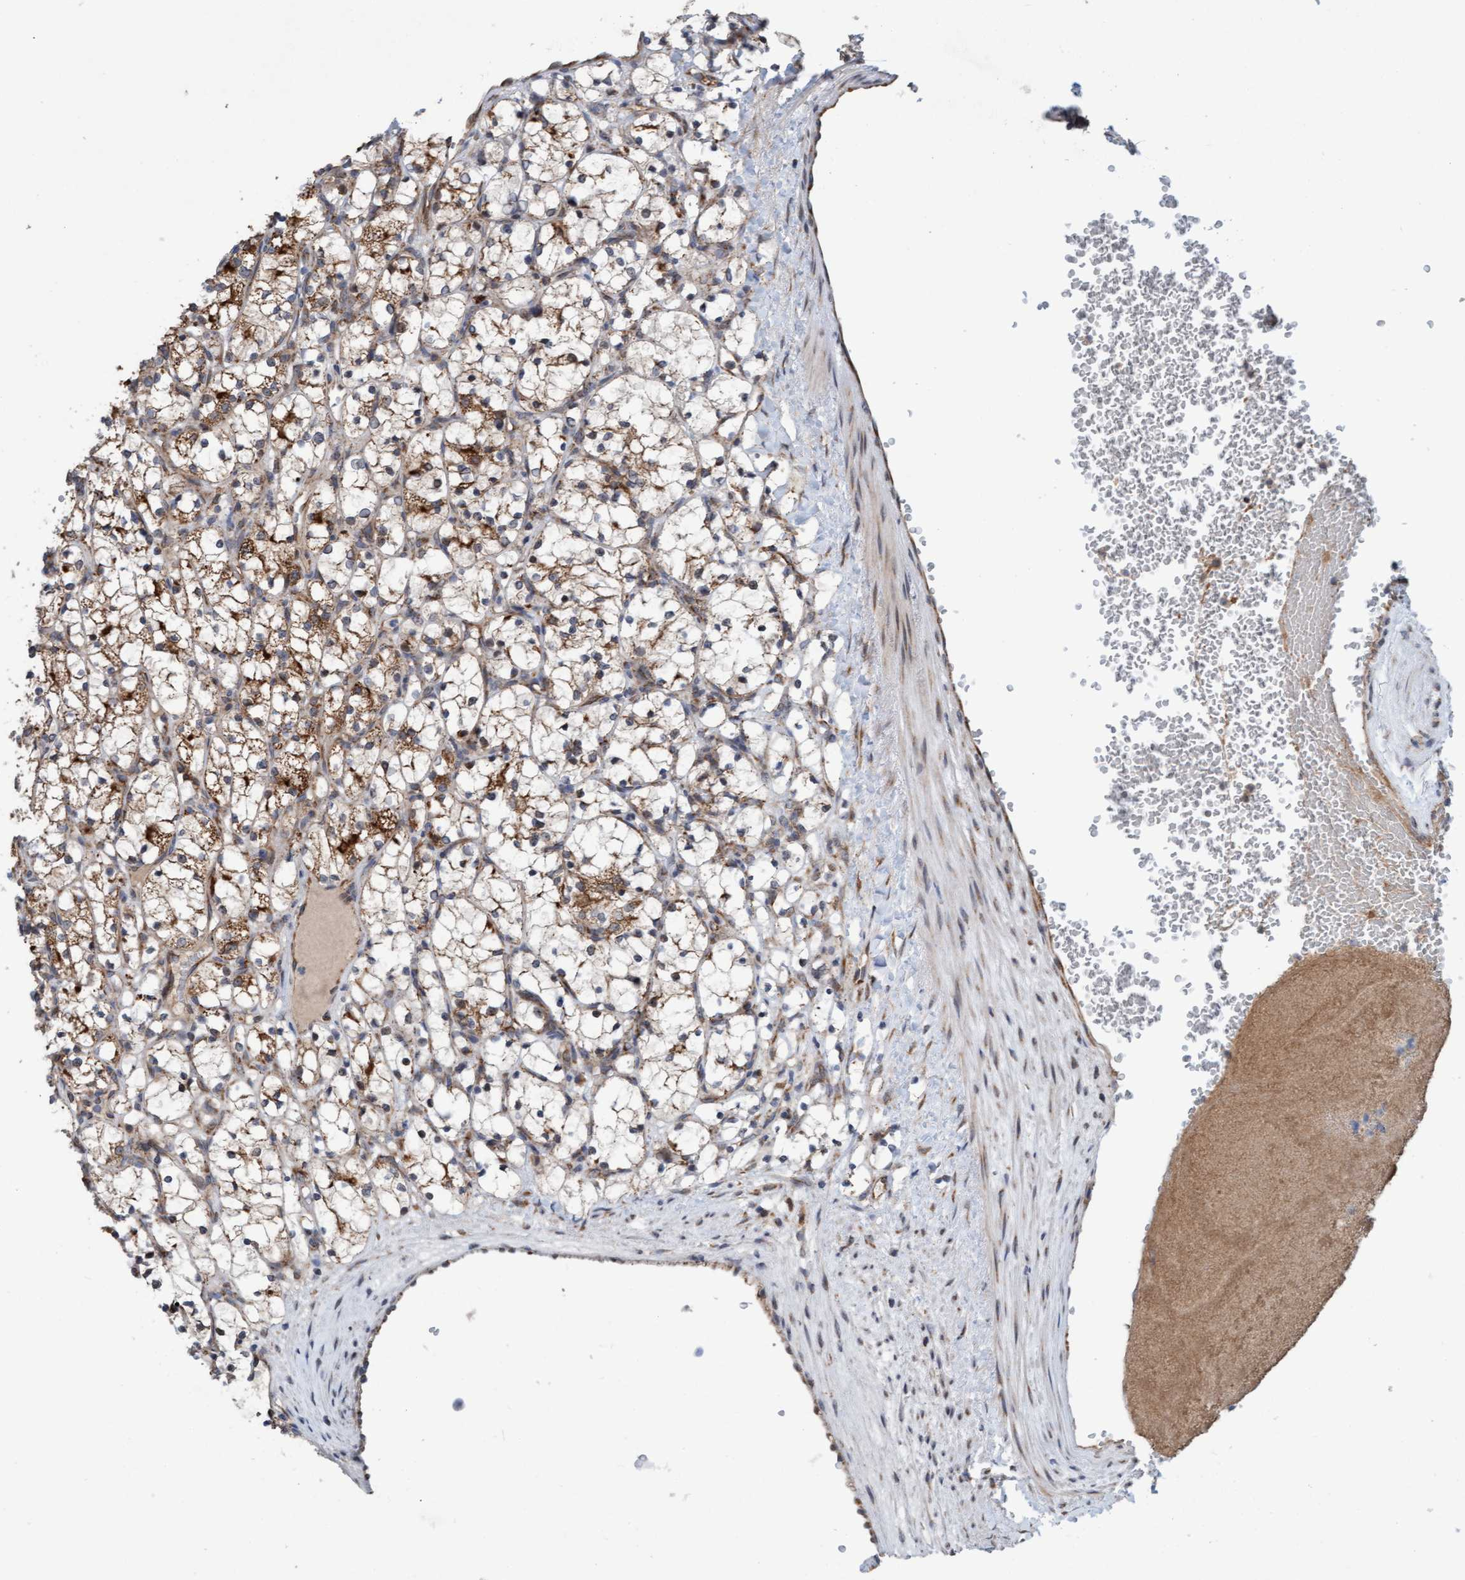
{"staining": {"intensity": "moderate", "quantity": ">75%", "location": "cytoplasmic/membranous"}, "tissue": "renal cancer", "cell_type": "Tumor cells", "image_type": "cancer", "snomed": [{"axis": "morphology", "description": "Adenocarcinoma, NOS"}, {"axis": "topography", "description": "Kidney"}], "caption": "Immunohistochemical staining of renal adenocarcinoma demonstrates medium levels of moderate cytoplasmic/membranous protein staining in approximately >75% of tumor cells. The staining was performed using DAB to visualize the protein expression in brown, while the nuclei were stained in blue with hematoxylin (Magnification: 20x).", "gene": "ZNF566", "patient": {"sex": "female", "age": 69}}